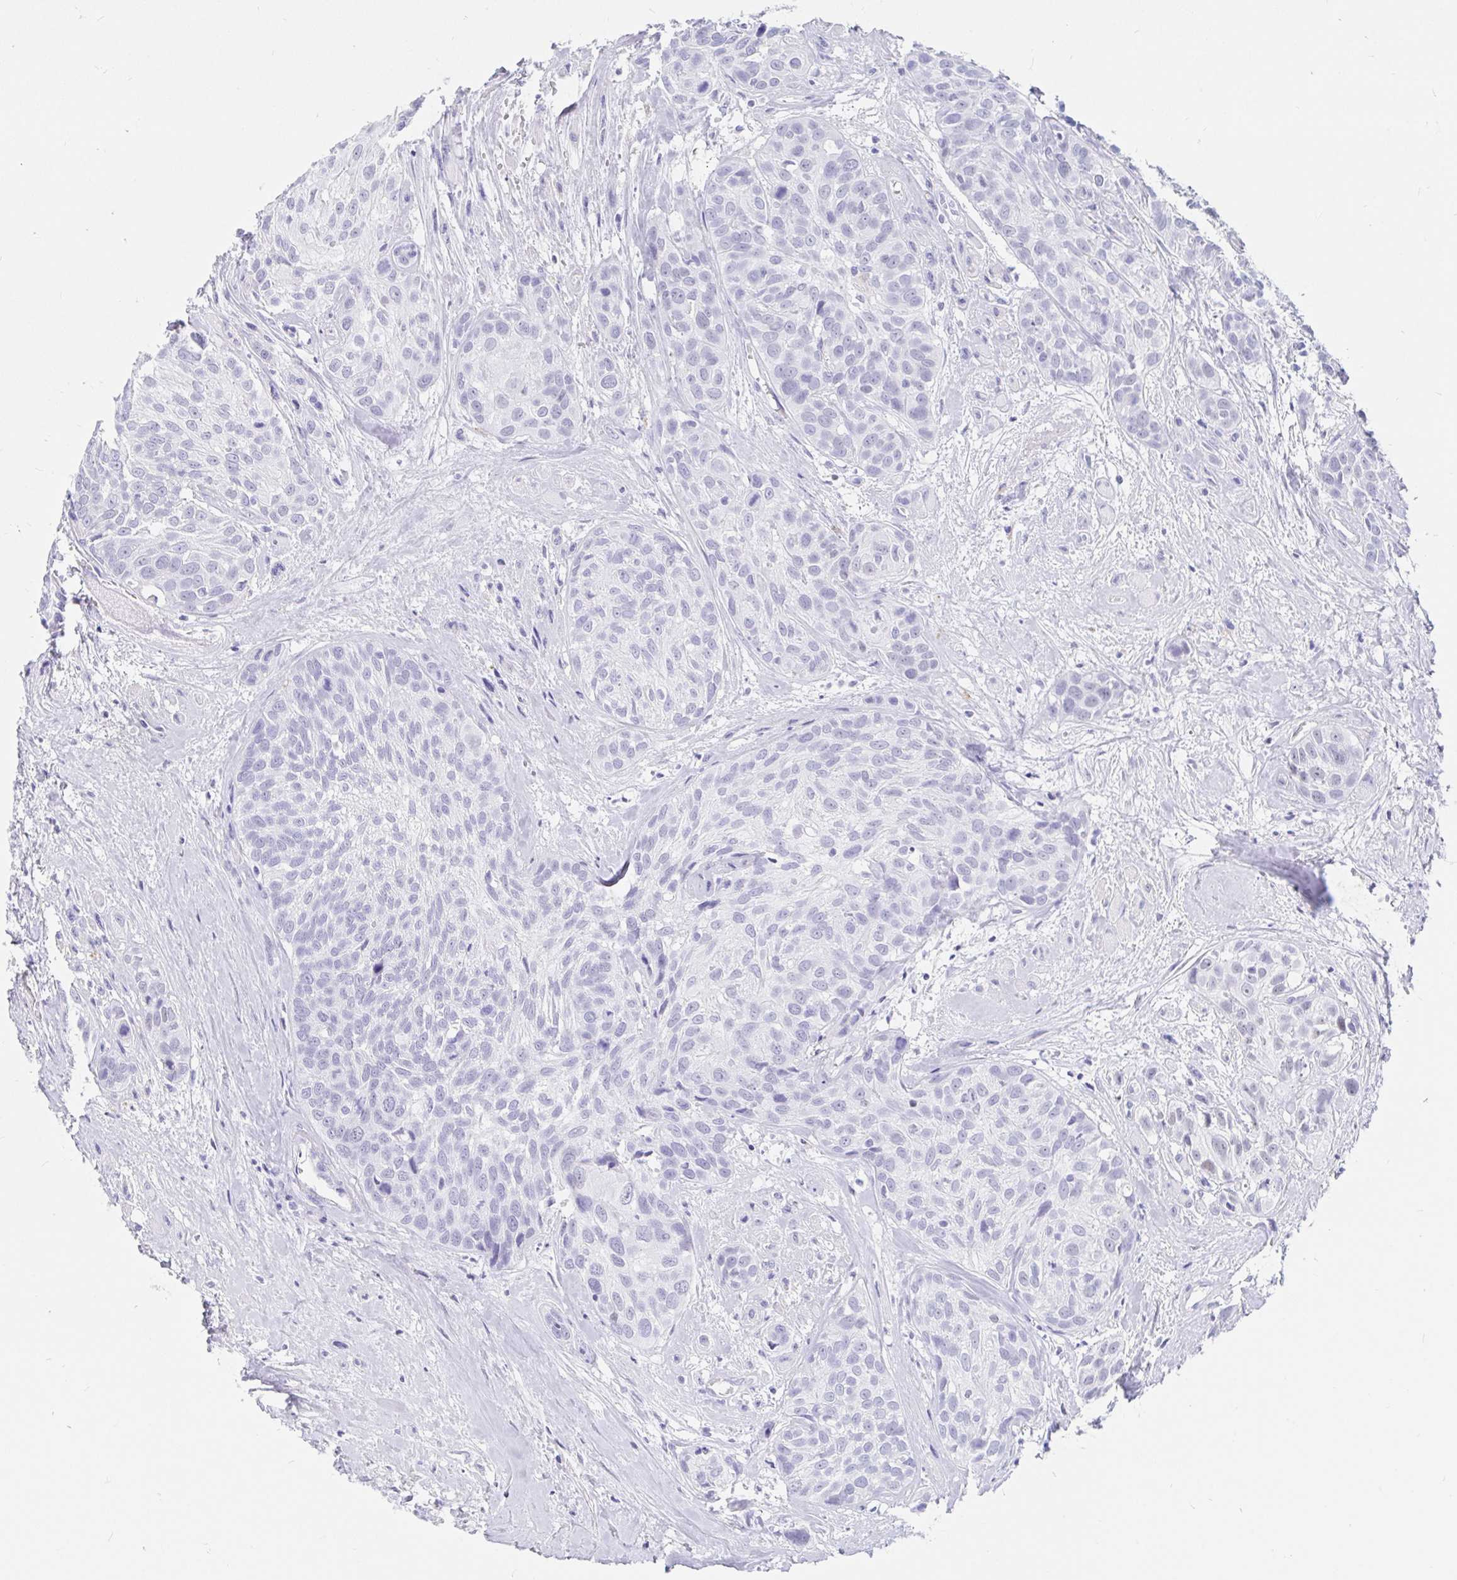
{"staining": {"intensity": "negative", "quantity": "none", "location": "none"}, "tissue": "head and neck cancer", "cell_type": "Tumor cells", "image_type": "cancer", "snomed": [{"axis": "morphology", "description": "Squamous cell carcinoma, NOS"}, {"axis": "topography", "description": "Head-Neck"}], "caption": "A high-resolution micrograph shows immunohistochemistry staining of head and neck cancer (squamous cell carcinoma), which exhibits no significant expression in tumor cells.", "gene": "OR6T1", "patient": {"sex": "female", "age": 50}}